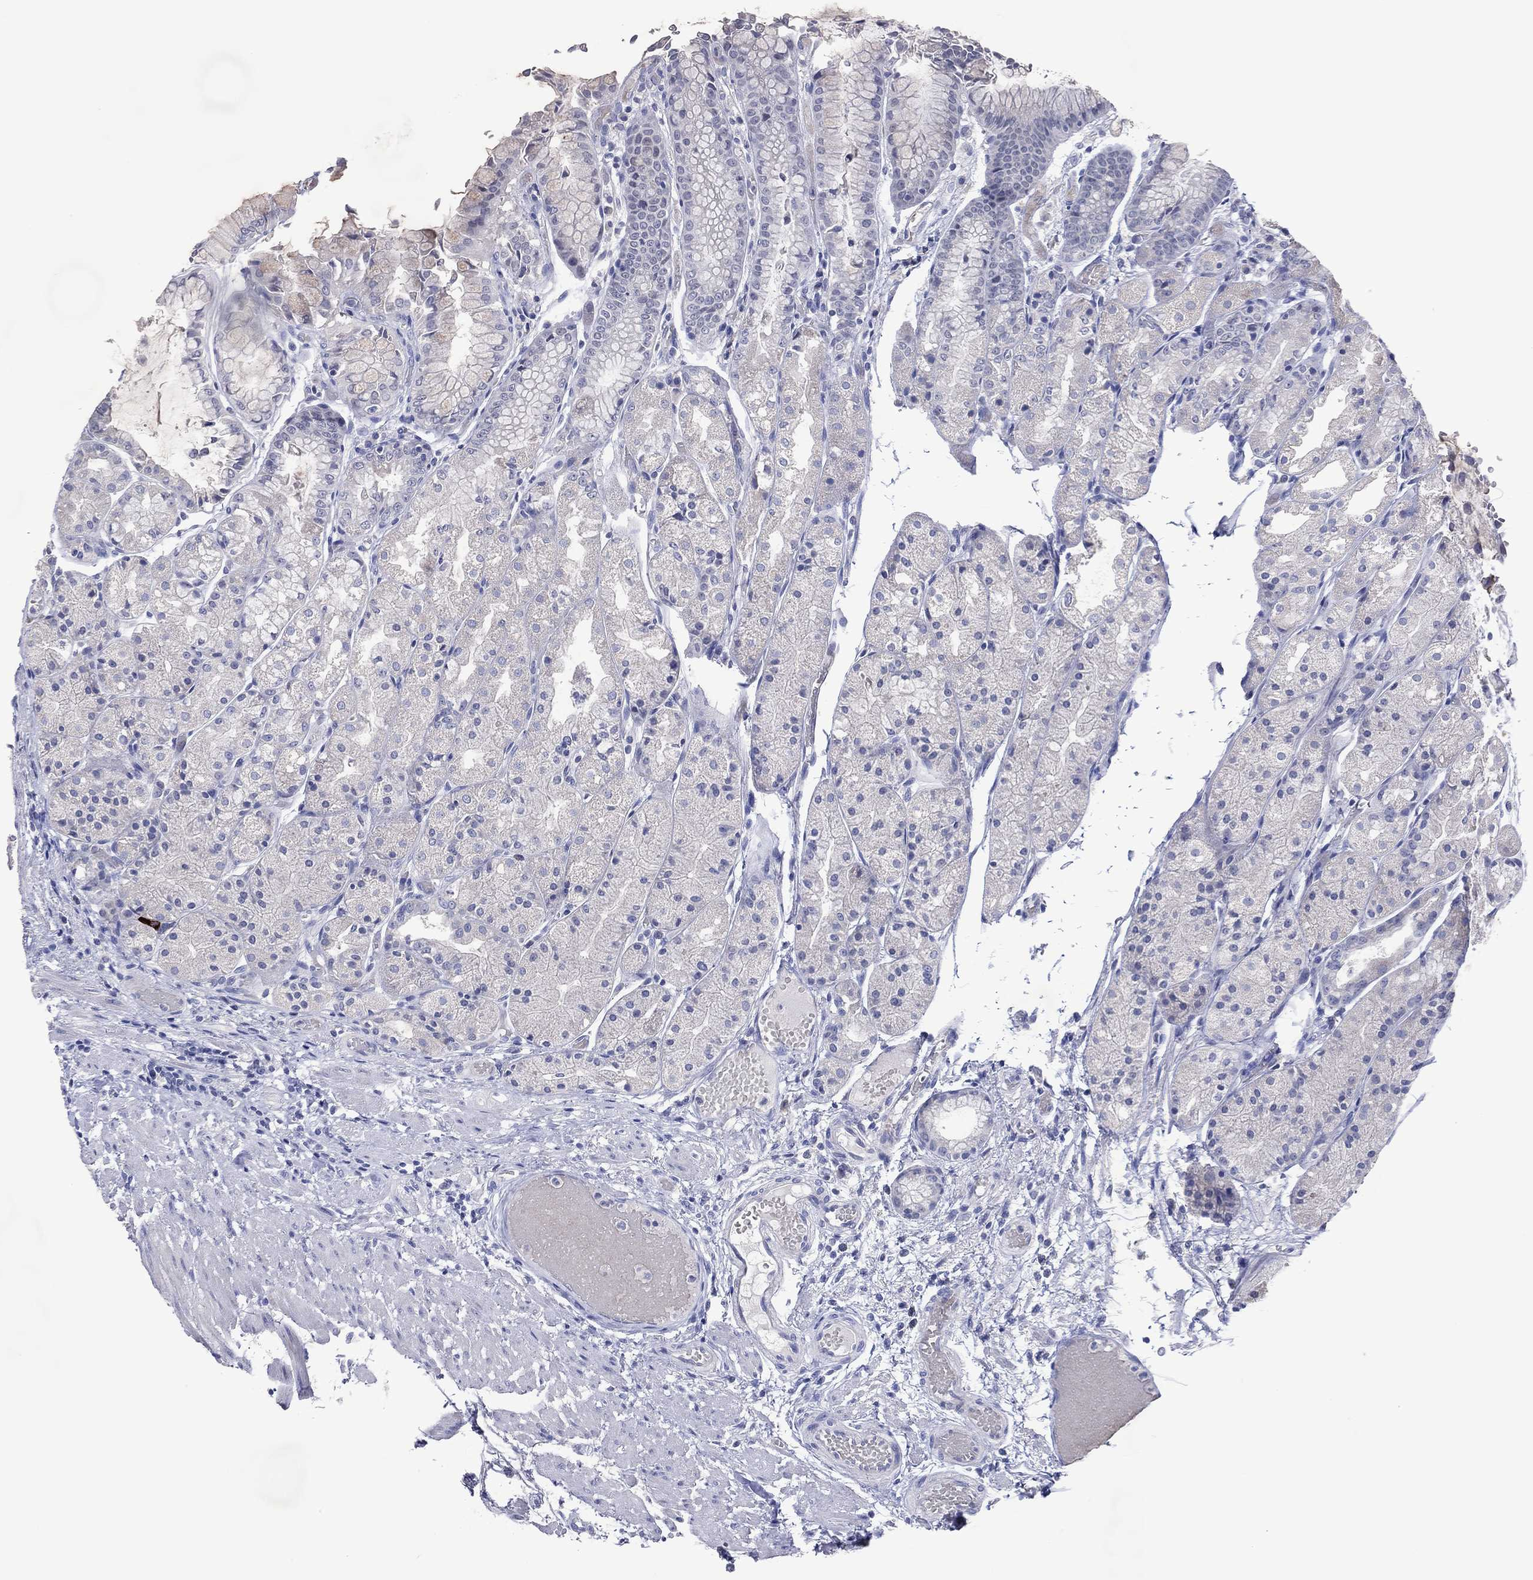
{"staining": {"intensity": "negative", "quantity": "none", "location": "none"}, "tissue": "stomach", "cell_type": "Glandular cells", "image_type": "normal", "snomed": [{"axis": "morphology", "description": "Normal tissue, NOS"}, {"axis": "topography", "description": "Stomach, upper"}], "caption": "An image of stomach stained for a protein displays no brown staining in glandular cells.", "gene": "DNAH6", "patient": {"sex": "male", "age": 72}}